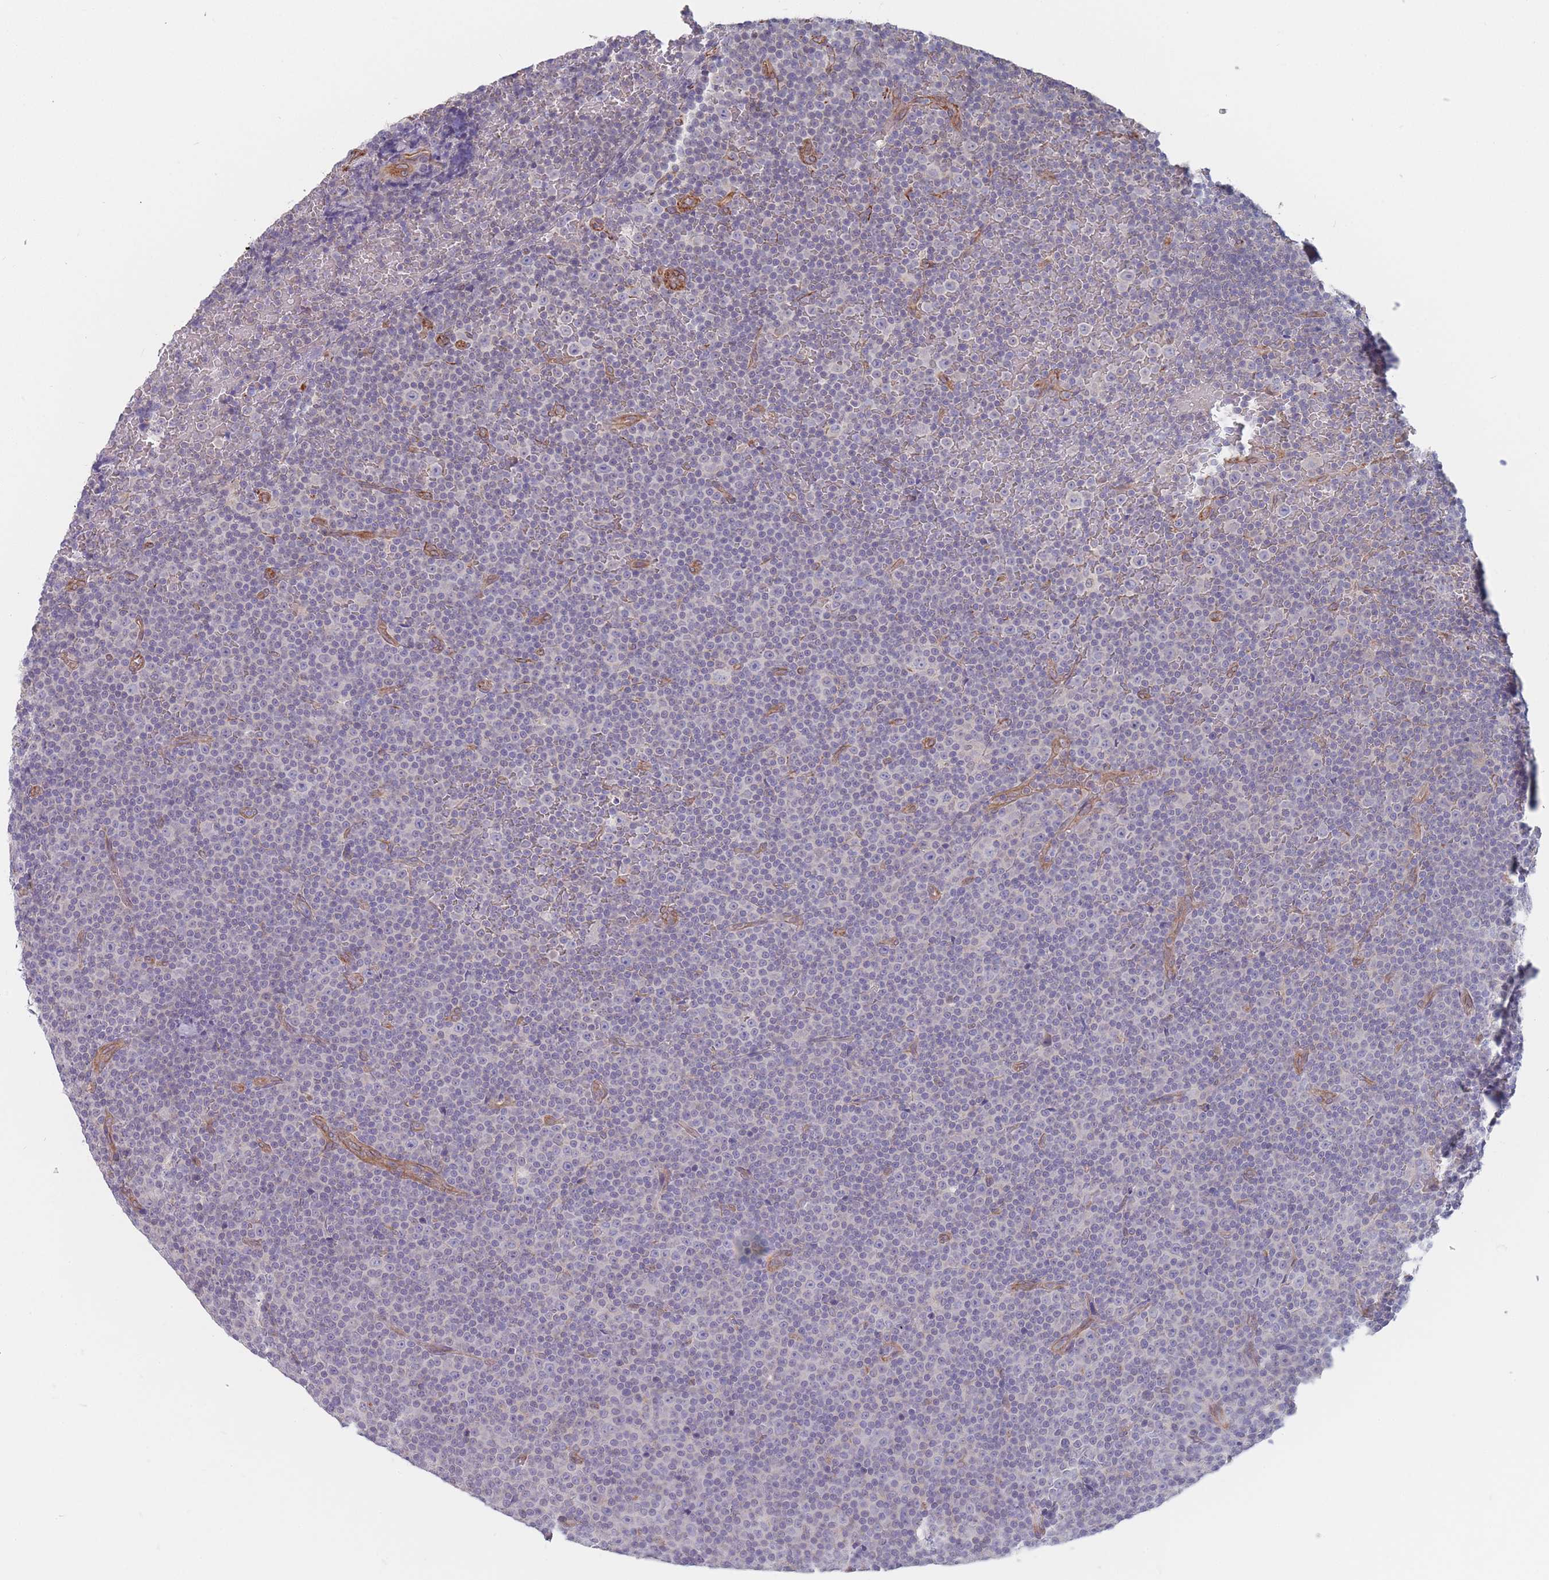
{"staining": {"intensity": "negative", "quantity": "none", "location": "none"}, "tissue": "lymphoma", "cell_type": "Tumor cells", "image_type": "cancer", "snomed": [{"axis": "morphology", "description": "Malignant lymphoma, non-Hodgkin's type, Low grade"}, {"axis": "topography", "description": "Lymph node"}], "caption": "The photomicrograph shows no staining of tumor cells in low-grade malignant lymphoma, non-Hodgkin's type.", "gene": "SLC1A6", "patient": {"sex": "female", "age": 67}}